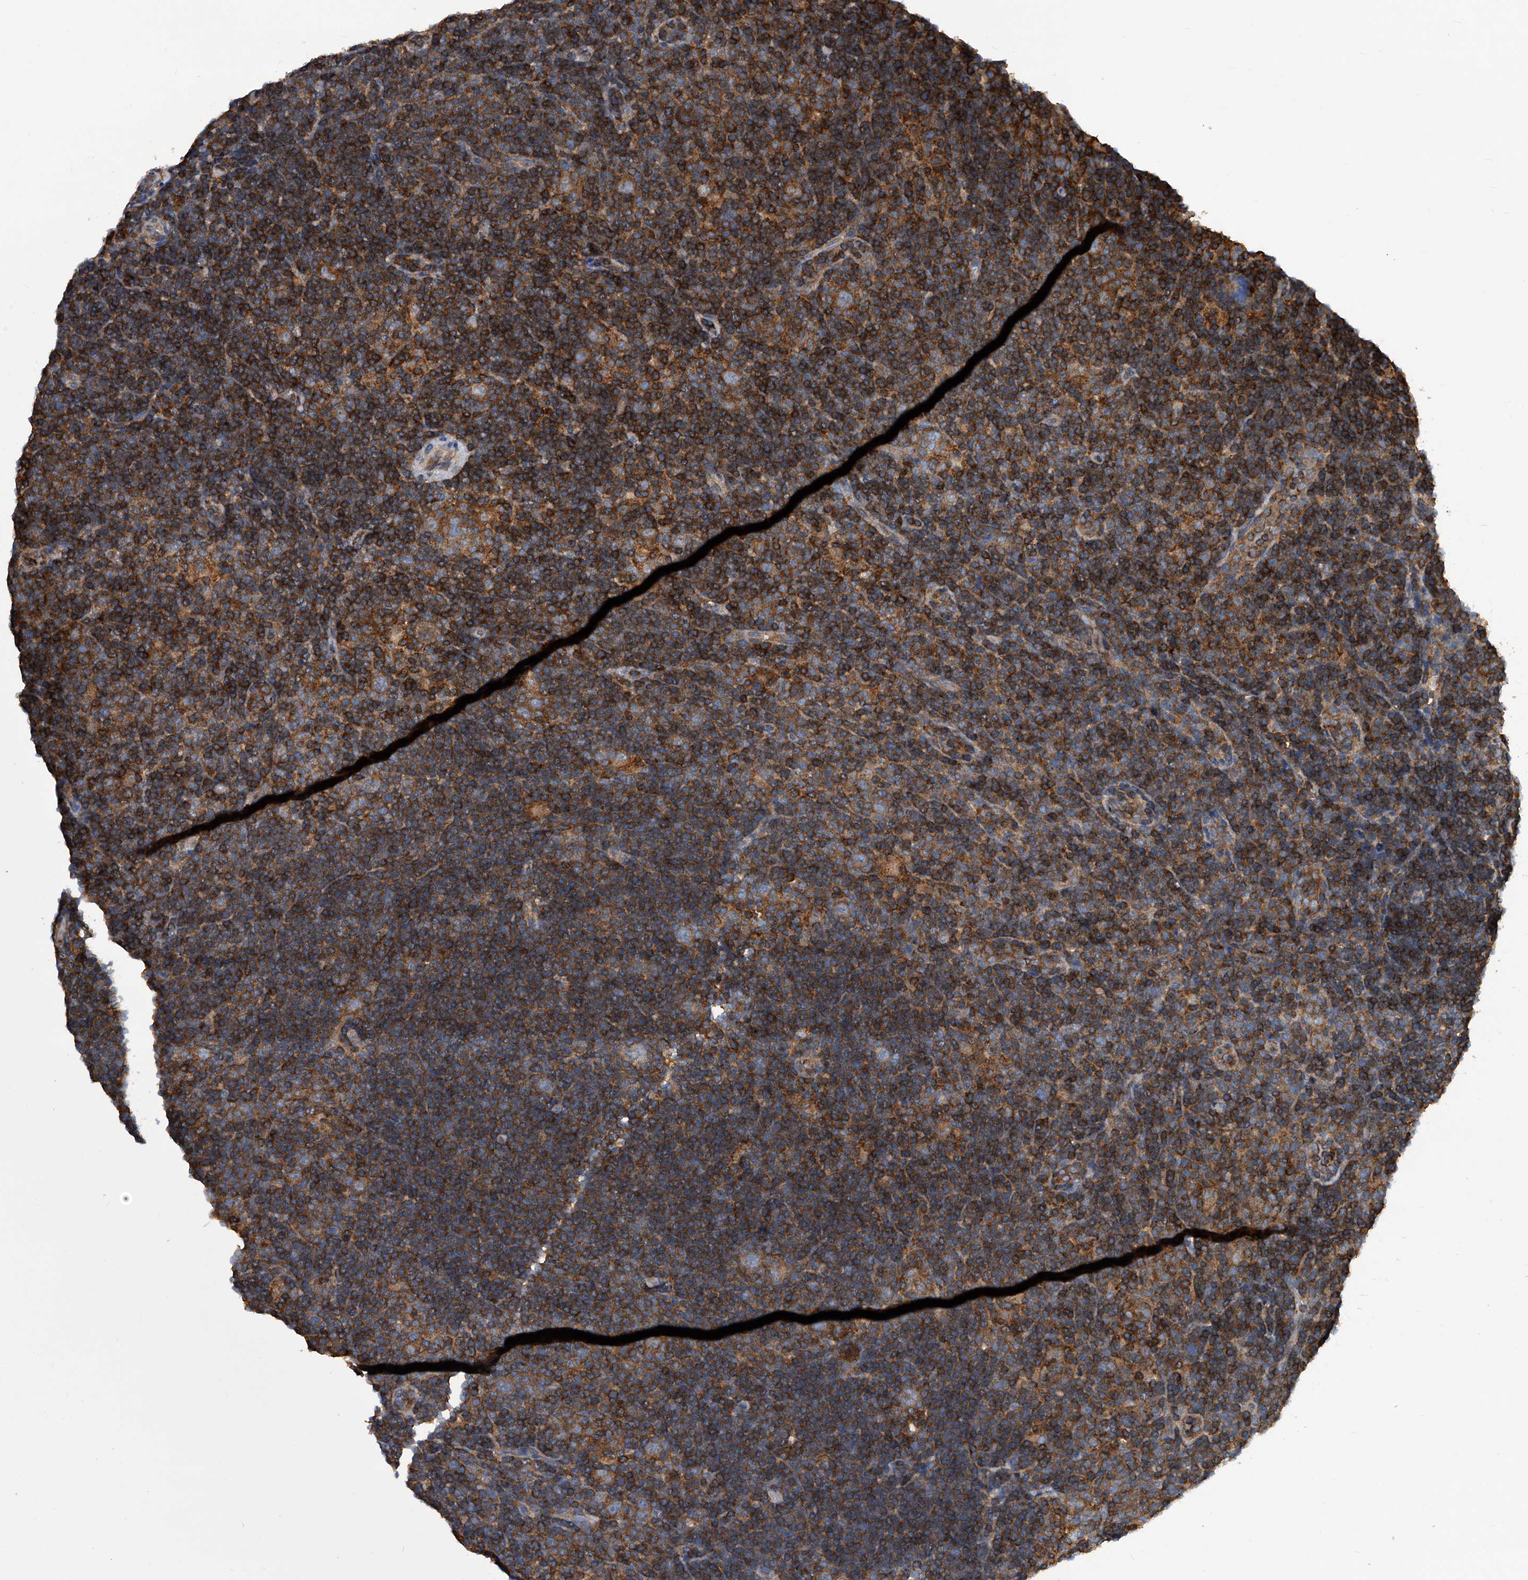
{"staining": {"intensity": "weak", "quantity": ">75%", "location": "cytoplasmic/membranous"}, "tissue": "lymphoma", "cell_type": "Tumor cells", "image_type": "cancer", "snomed": [{"axis": "morphology", "description": "Hodgkin's disease, NOS"}, {"axis": "topography", "description": "Lymph node"}], "caption": "The micrograph shows a brown stain indicating the presence of a protein in the cytoplasmic/membranous of tumor cells in Hodgkin's disease.", "gene": "ATG5", "patient": {"sex": "female", "age": 57}}